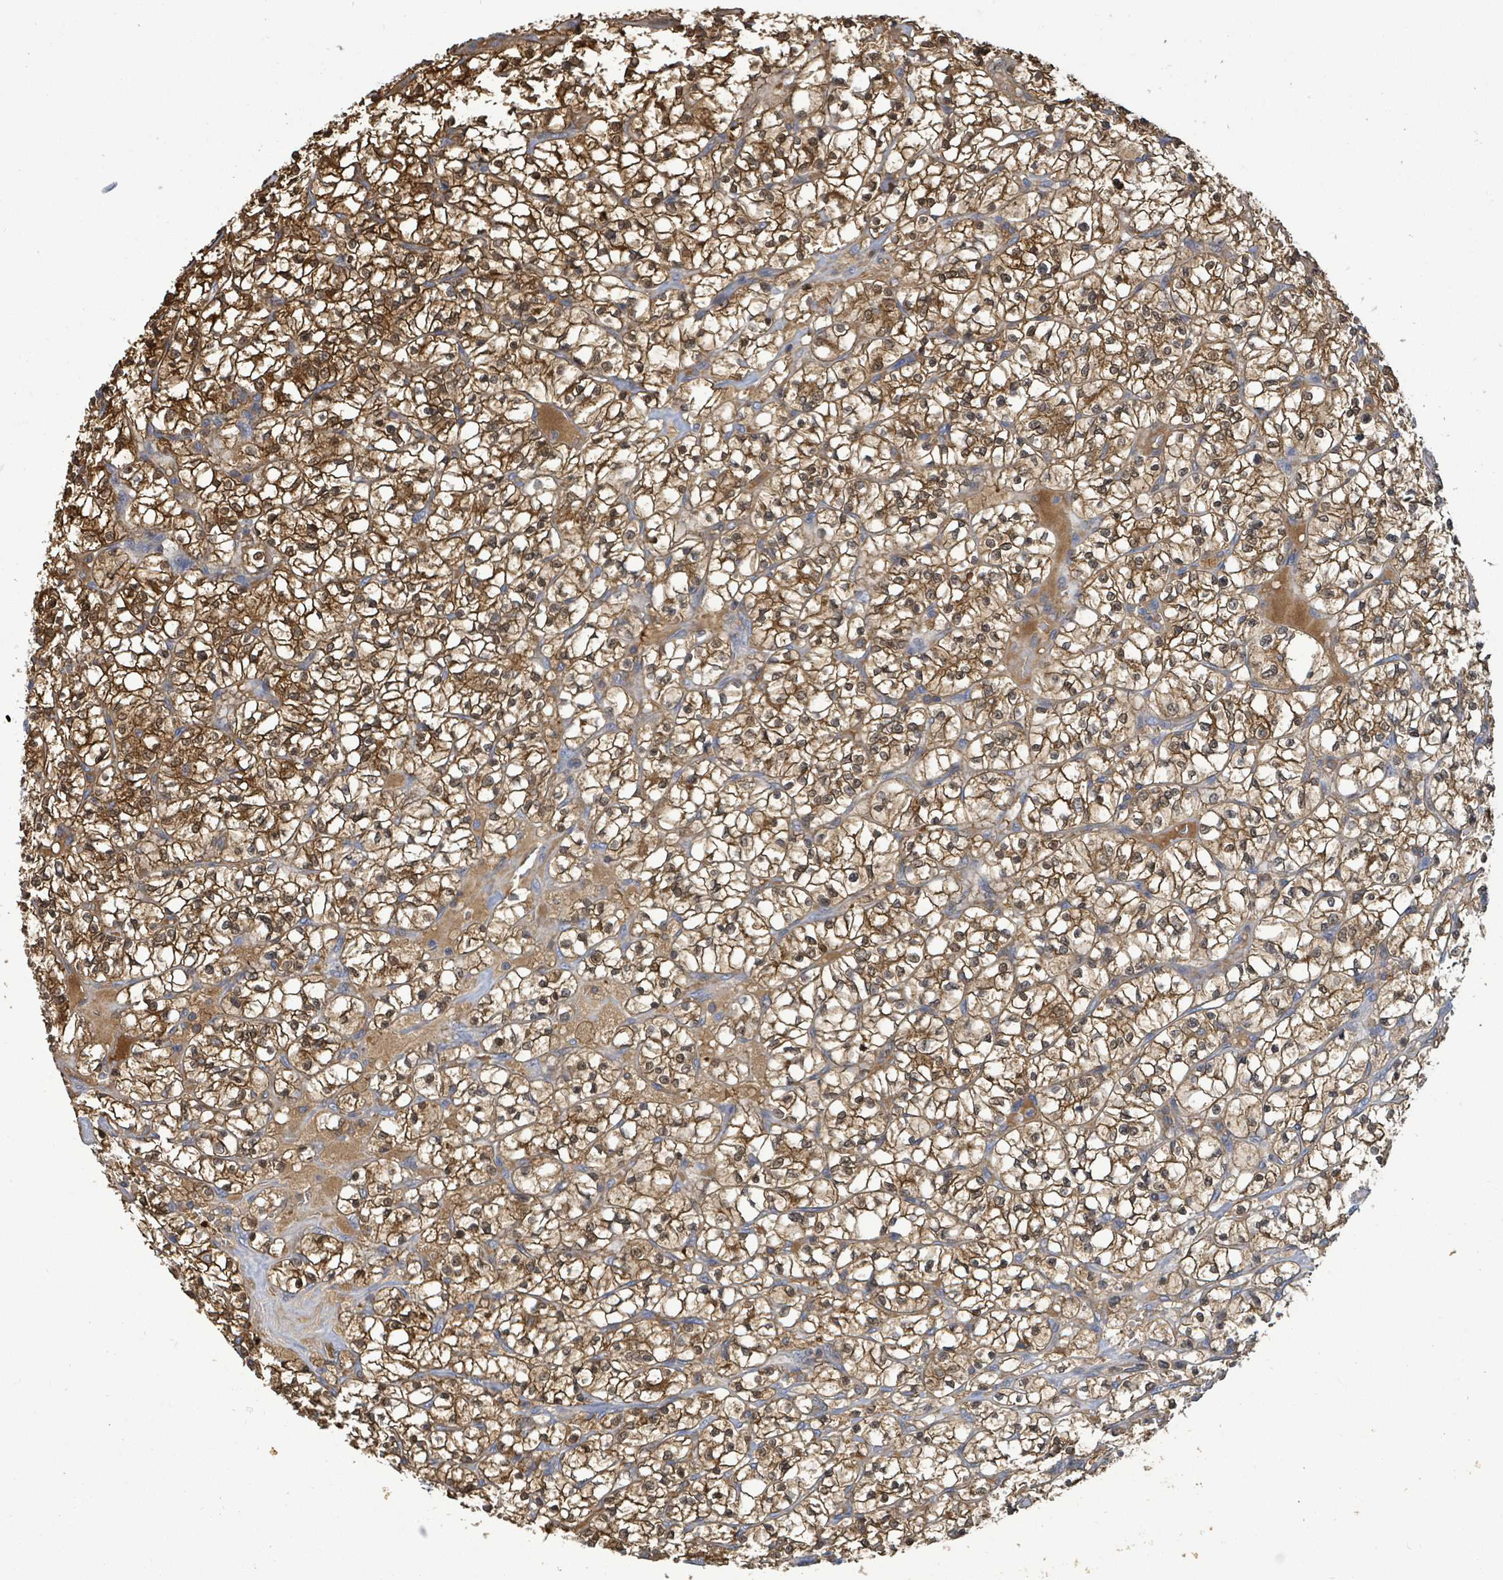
{"staining": {"intensity": "moderate", "quantity": ">75%", "location": "cytoplasmic/membranous"}, "tissue": "renal cancer", "cell_type": "Tumor cells", "image_type": "cancer", "snomed": [{"axis": "morphology", "description": "Adenocarcinoma, NOS"}, {"axis": "topography", "description": "Kidney"}], "caption": "DAB (3,3'-diaminobenzidine) immunohistochemical staining of human renal cancer (adenocarcinoma) reveals moderate cytoplasmic/membranous protein staining in about >75% of tumor cells.", "gene": "PGAM1", "patient": {"sex": "female", "age": 64}}